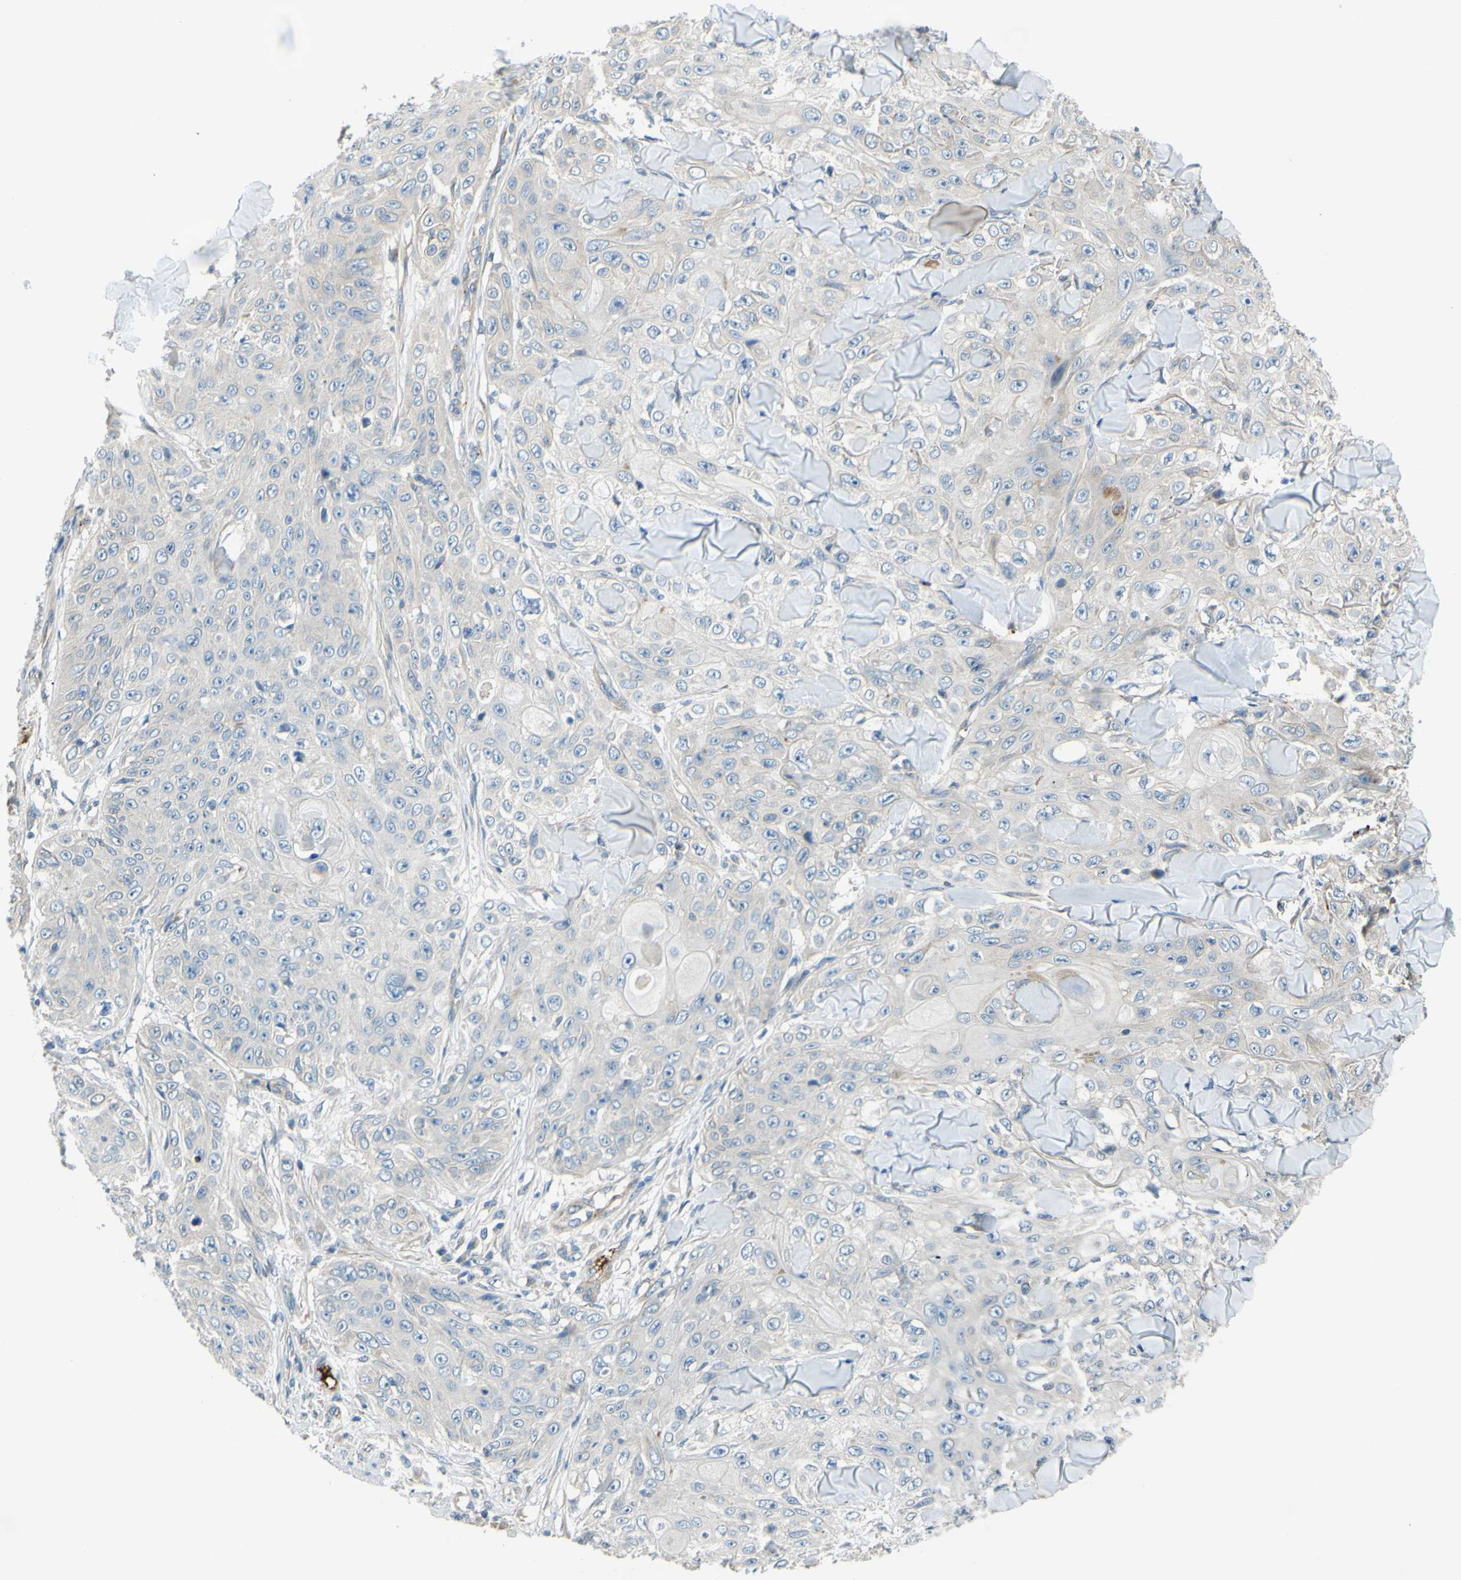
{"staining": {"intensity": "negative", "quantity": "none", "location": "none"}, "tissue": "skin cancer", "cell_type": "Tumor cells", "image_type": "cancer", "snomed": [{"axis": "morphology", "description": "Squamous cell carcinoma, NOS"}, {"axis": "topography", "description": "Skin"}], "caption": "Image shows no significant protein staining in tumor cells of skin cancer. The staining was performed using DAB (3,3'-diaminobenzidine) to visualize the protein expression in brown, while the nuclei were stained in blue with hematoxylin (Magnification: 20x).", "gene": "ARHGAP1", "patient": {"sex": "male", "age": 86}}